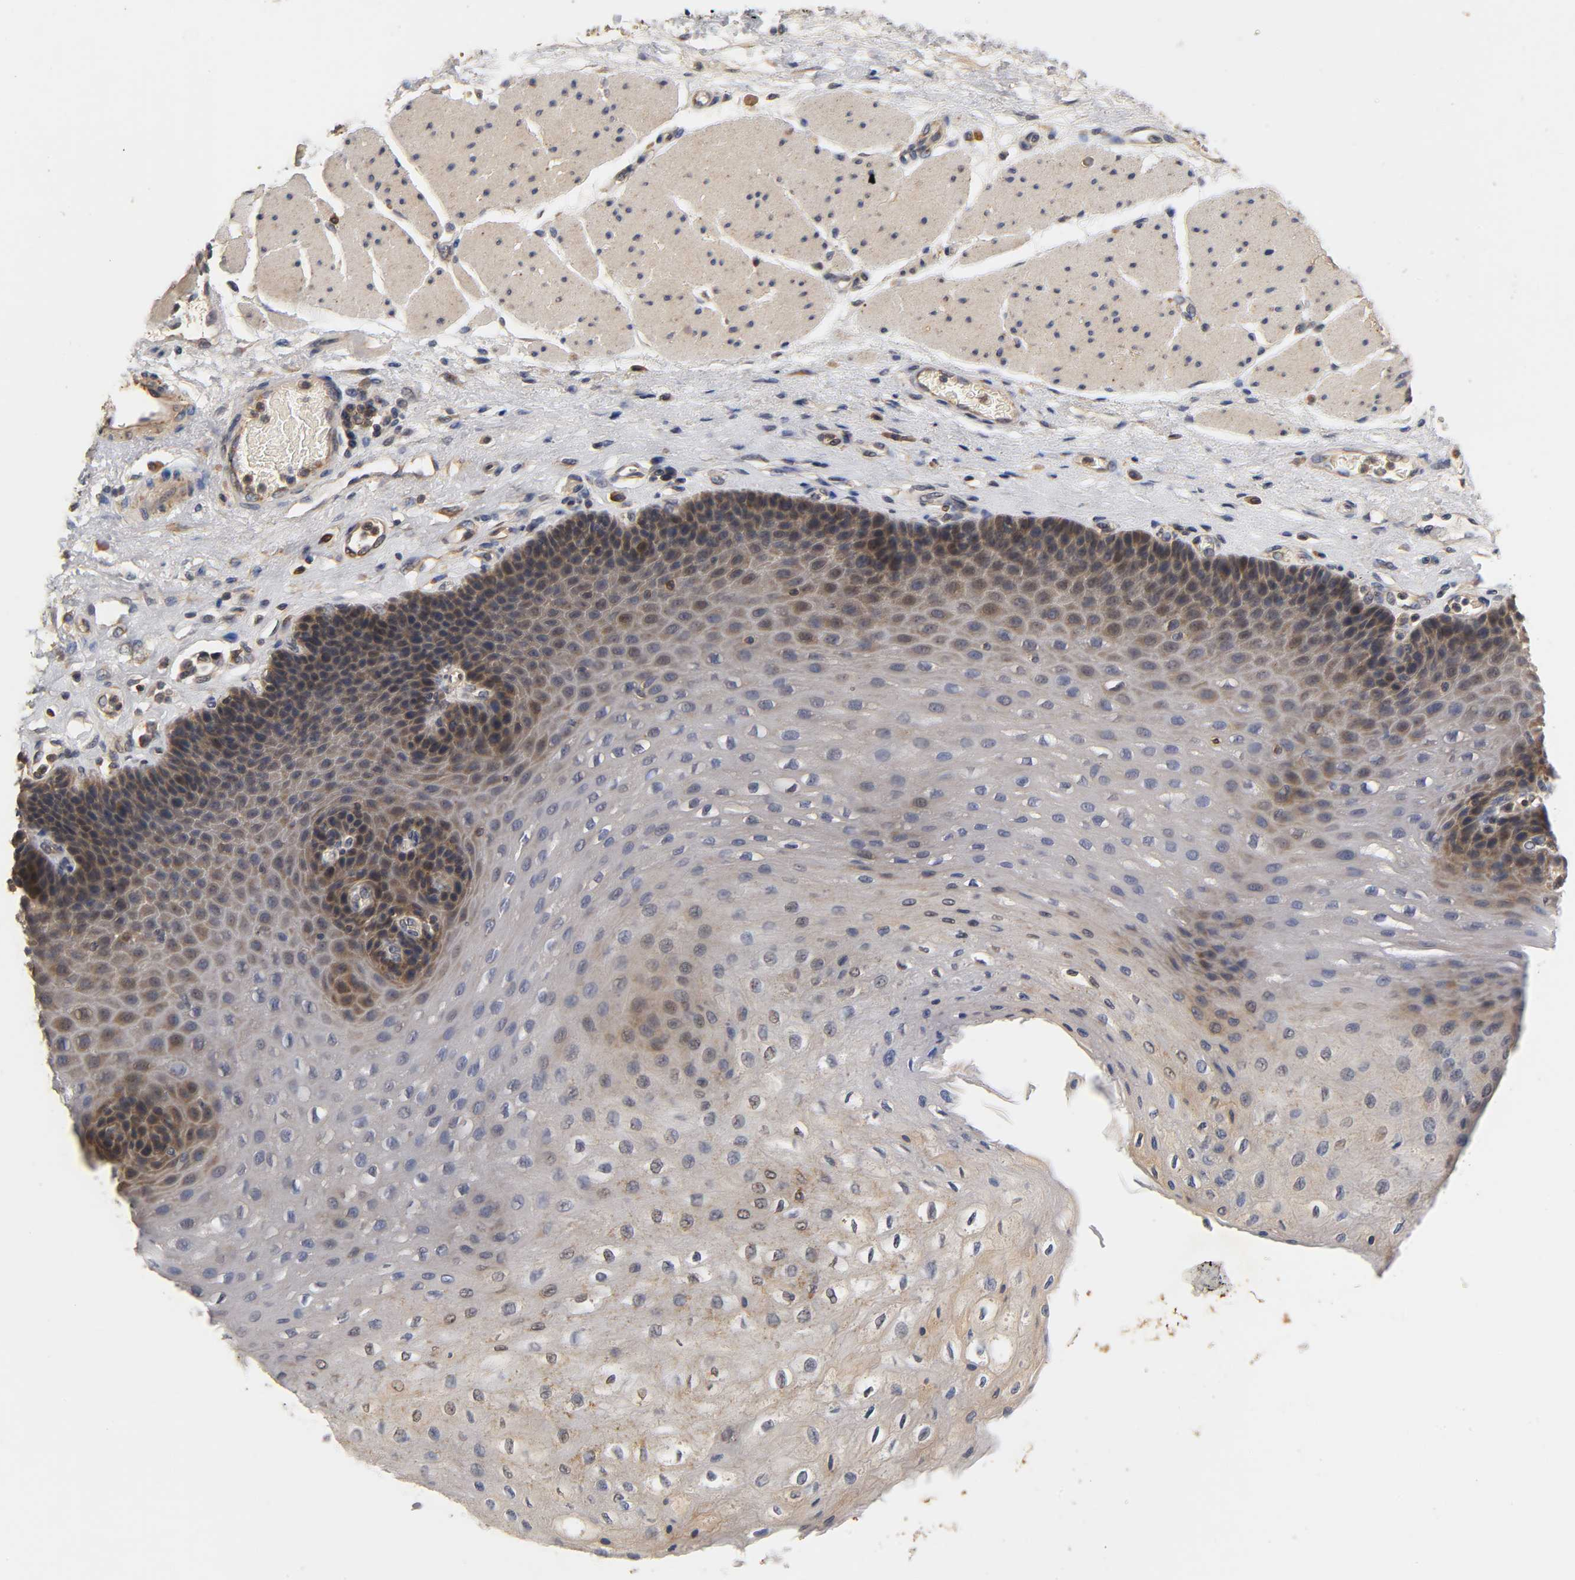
{"staining": {"intensity": "moderate", "quantity": "25%-75%", "location": "cytoplasmic/membranous"}, "tissue": "esophagus", "cell_type": "Squamous epithelial cells", "image_type": "normal", "snomed": [{"axis": "morphology", "description": "Normal tissue, NOS"}, {"axis": "topography", "description": "Esophagus"}], "caption": "High-power microscopy captured an immunohistochemistry photomicrograph of benign esophagus, revealing moderate cytoplasmic/membranous expression in approximately 25%-75% of squamous epithelial cells.", "gene": "SCAP", "patient": {"sex": "female", "age": 72}}